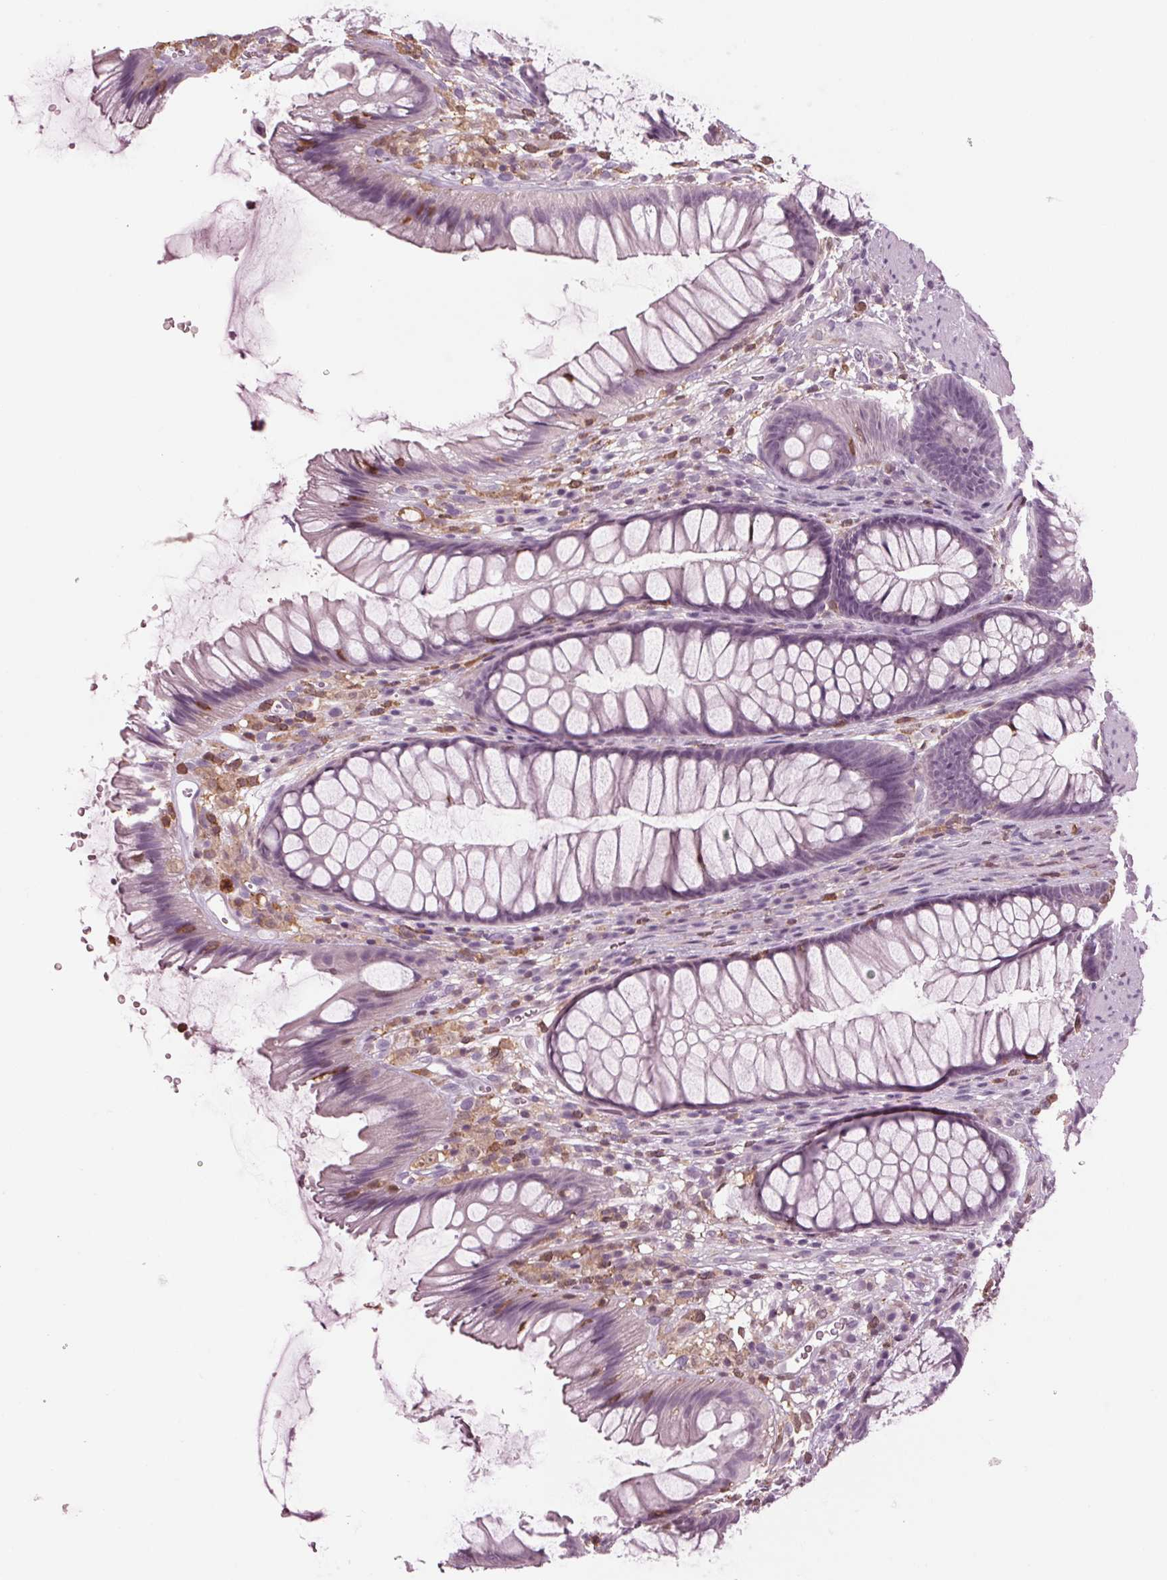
{"staining": {"intensity": "negative", "quantity": "none", "location": "none"}, "tissue": "rectum", "cell_type": "Glandular cells", "image_type": "normal", "snomed": [{"axis": "morphology", "description": "Normal tissue, NOS"}, {"axis": "topography", "description": "Rectum"}], "caption": "DAB immunohistochemical staining of normal rectum reveals no significant staining in glandular cells.", "gene": "BTLA", "patient": {"sex": "male", "age": 53}}